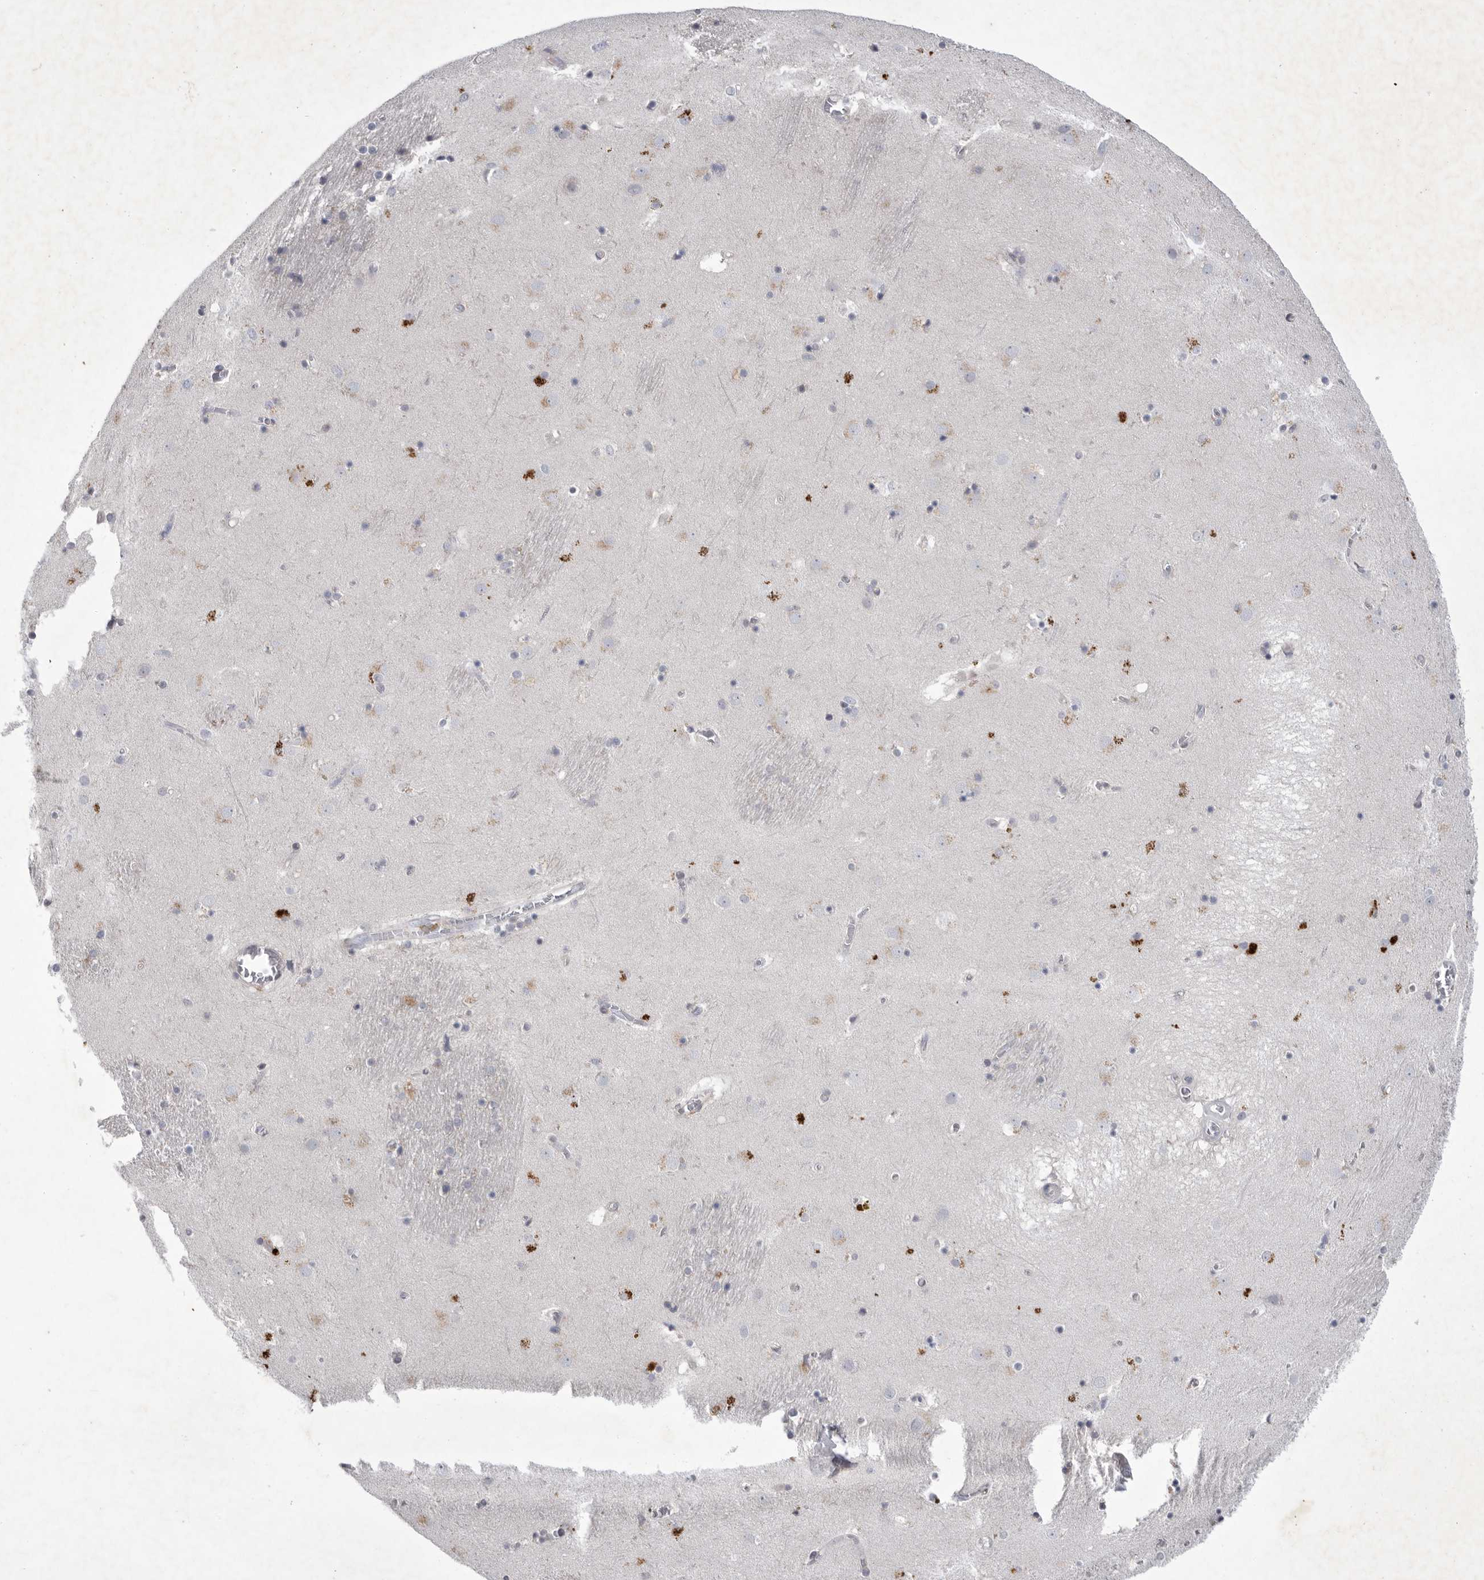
{"staining": {"intensity": "moderate", "quantity": "<25%", "location": "cytoplasmic/membranous"}, "tissue": "caudate", "cell_type": "Glial cells", "image_type": "normal", "snomed": [{"axis": "morphology", "description": "Normal tissue, NOS"}, {"axis": "topography", "description": "Lateral ventricle wall"}], "caption": "Immunohistochemical staining of unremarkable human caudate exhibits moderate cytoplasmic/membranous protein staining in approximately <25% of glial cells.", "gene": "SIGLEC10", "patient": {"sex": "male", "age": 70}}